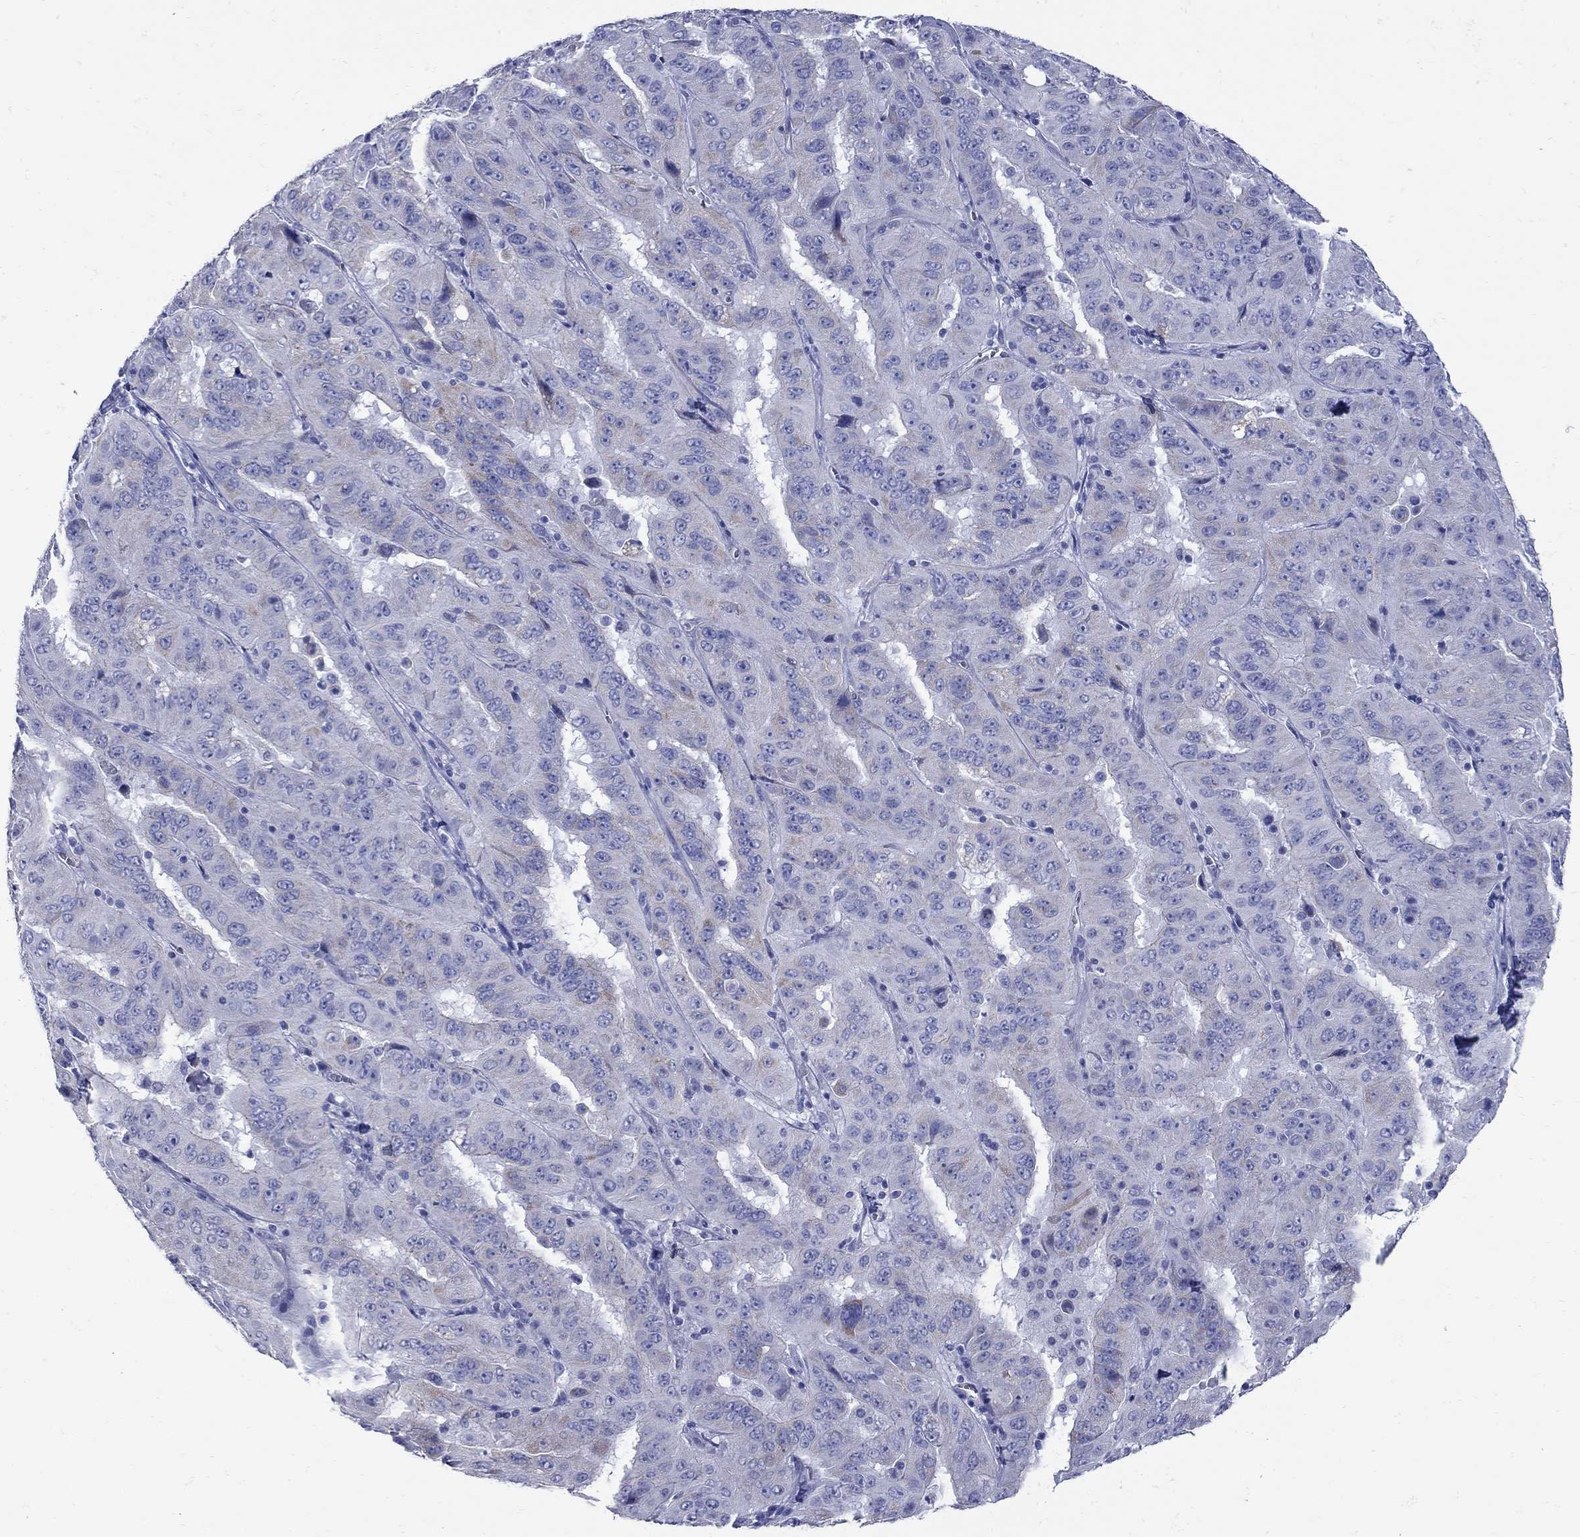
{"staining": {"intensity": "weak", "quantity": "<25%", "location": "cytoplasmic/membranous"}, "tissue": "pancreatic cancer", "cell_type": "Tumor cells", "image_type": "cancer", "snomed": [{"axis": "morphology", "description": "Adenocarcinoma, NOS"}, {"axis": "topography", "description": "Pancreas"}], "caption": "An image of pancreatic adenocarcinoma stained for a protein demonstrates no brown staining in tumor cells.", "gene": "PDZD3", "patient": {"sex": "male", "age": 63}}